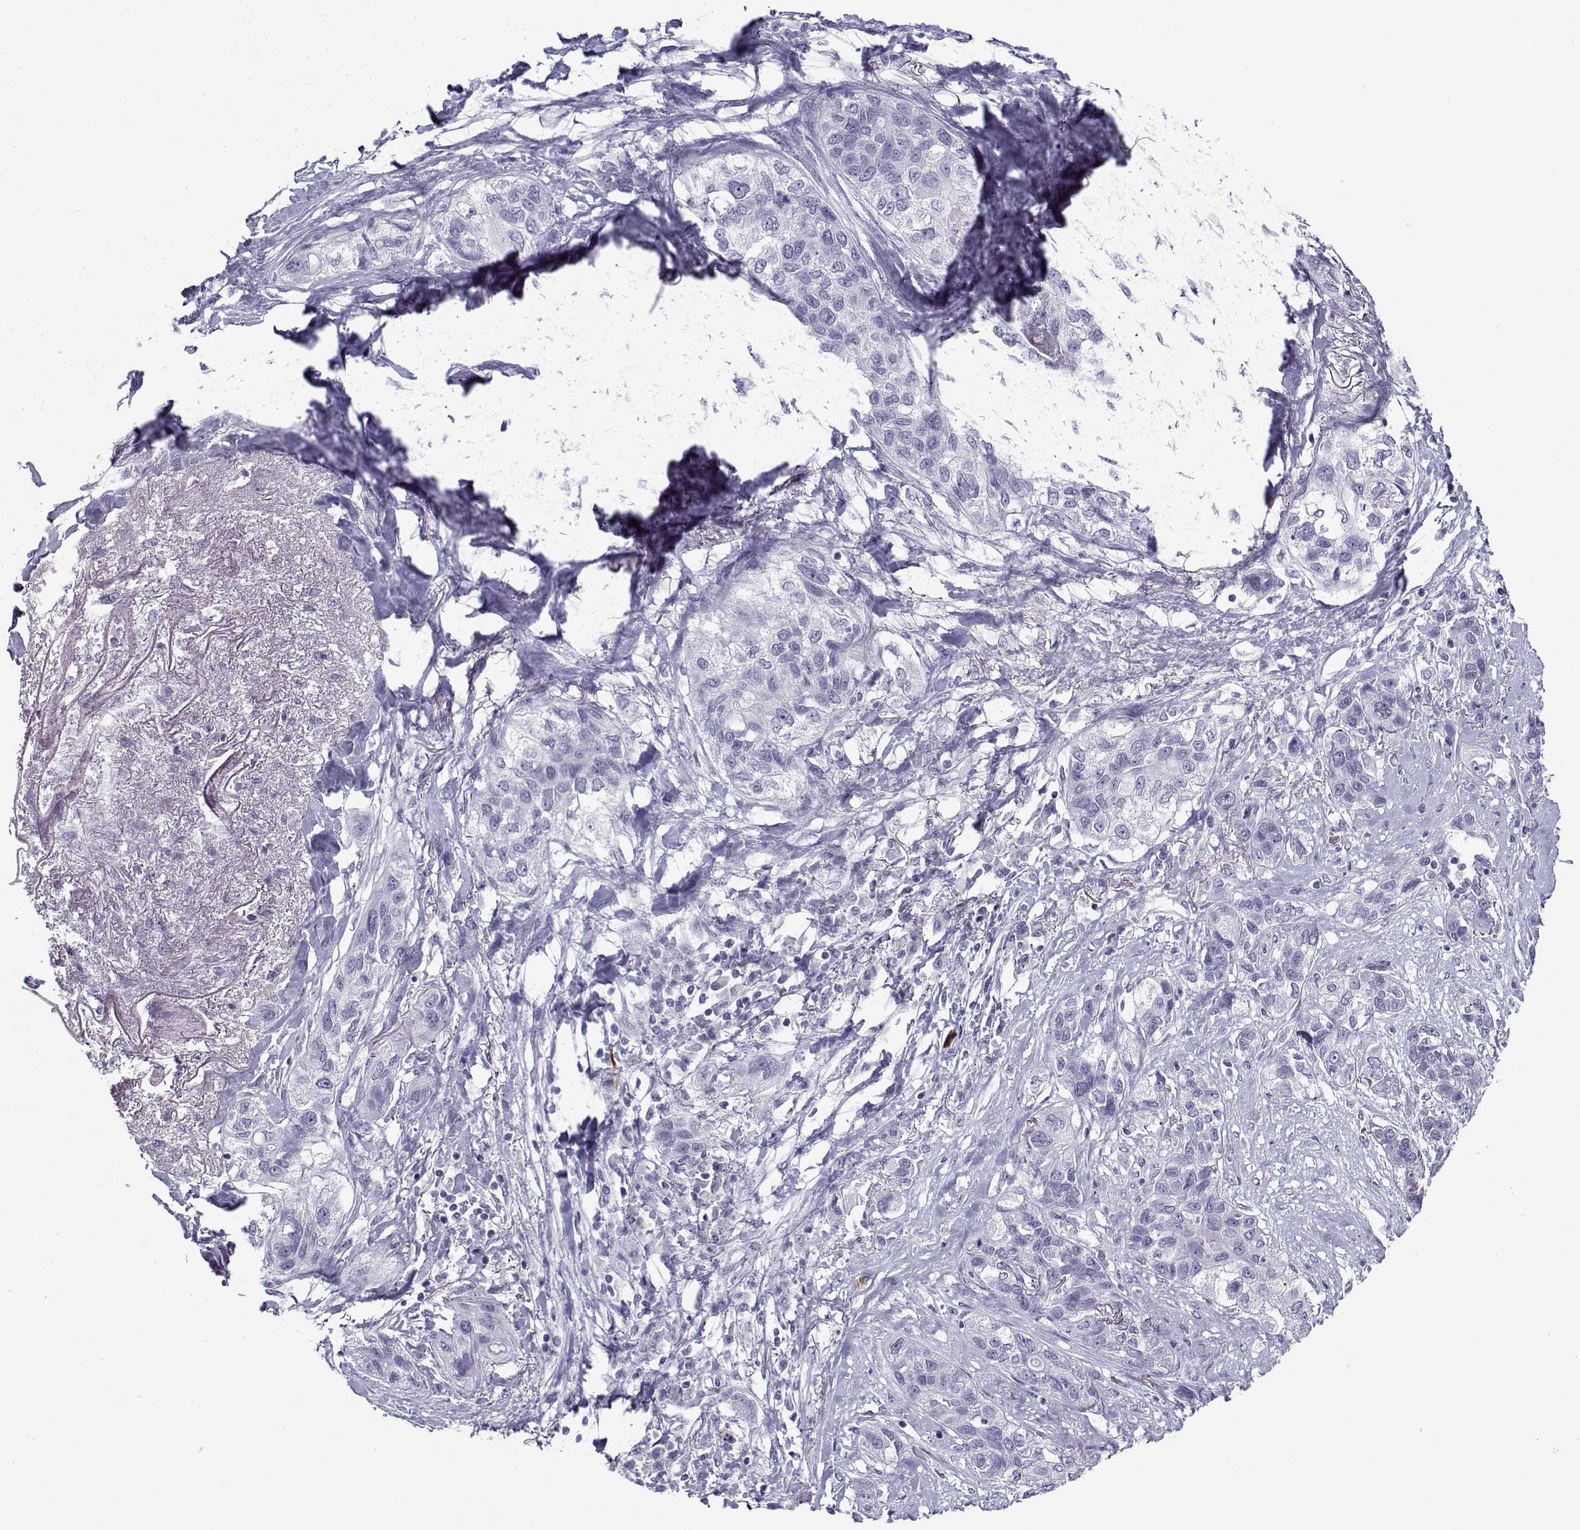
{"staining": {"intensity": "negative", "quantity": "none", "location": "none"}, "tissue": "lung cancer", "cell_type": "Tumor cells", "image_type": "cancer", "snomed": [{"axis": "morphology", "description": "Squamous cell carcinoma, NOS"}, {"axis": "topography", "description": "Lung"}], "caption": "Lung cancer was stained to show a protein in brown. There is no significant positivity in tumor cells.", "gene": "FAM166A", "patient": {"sex": "female", "age": 70}}